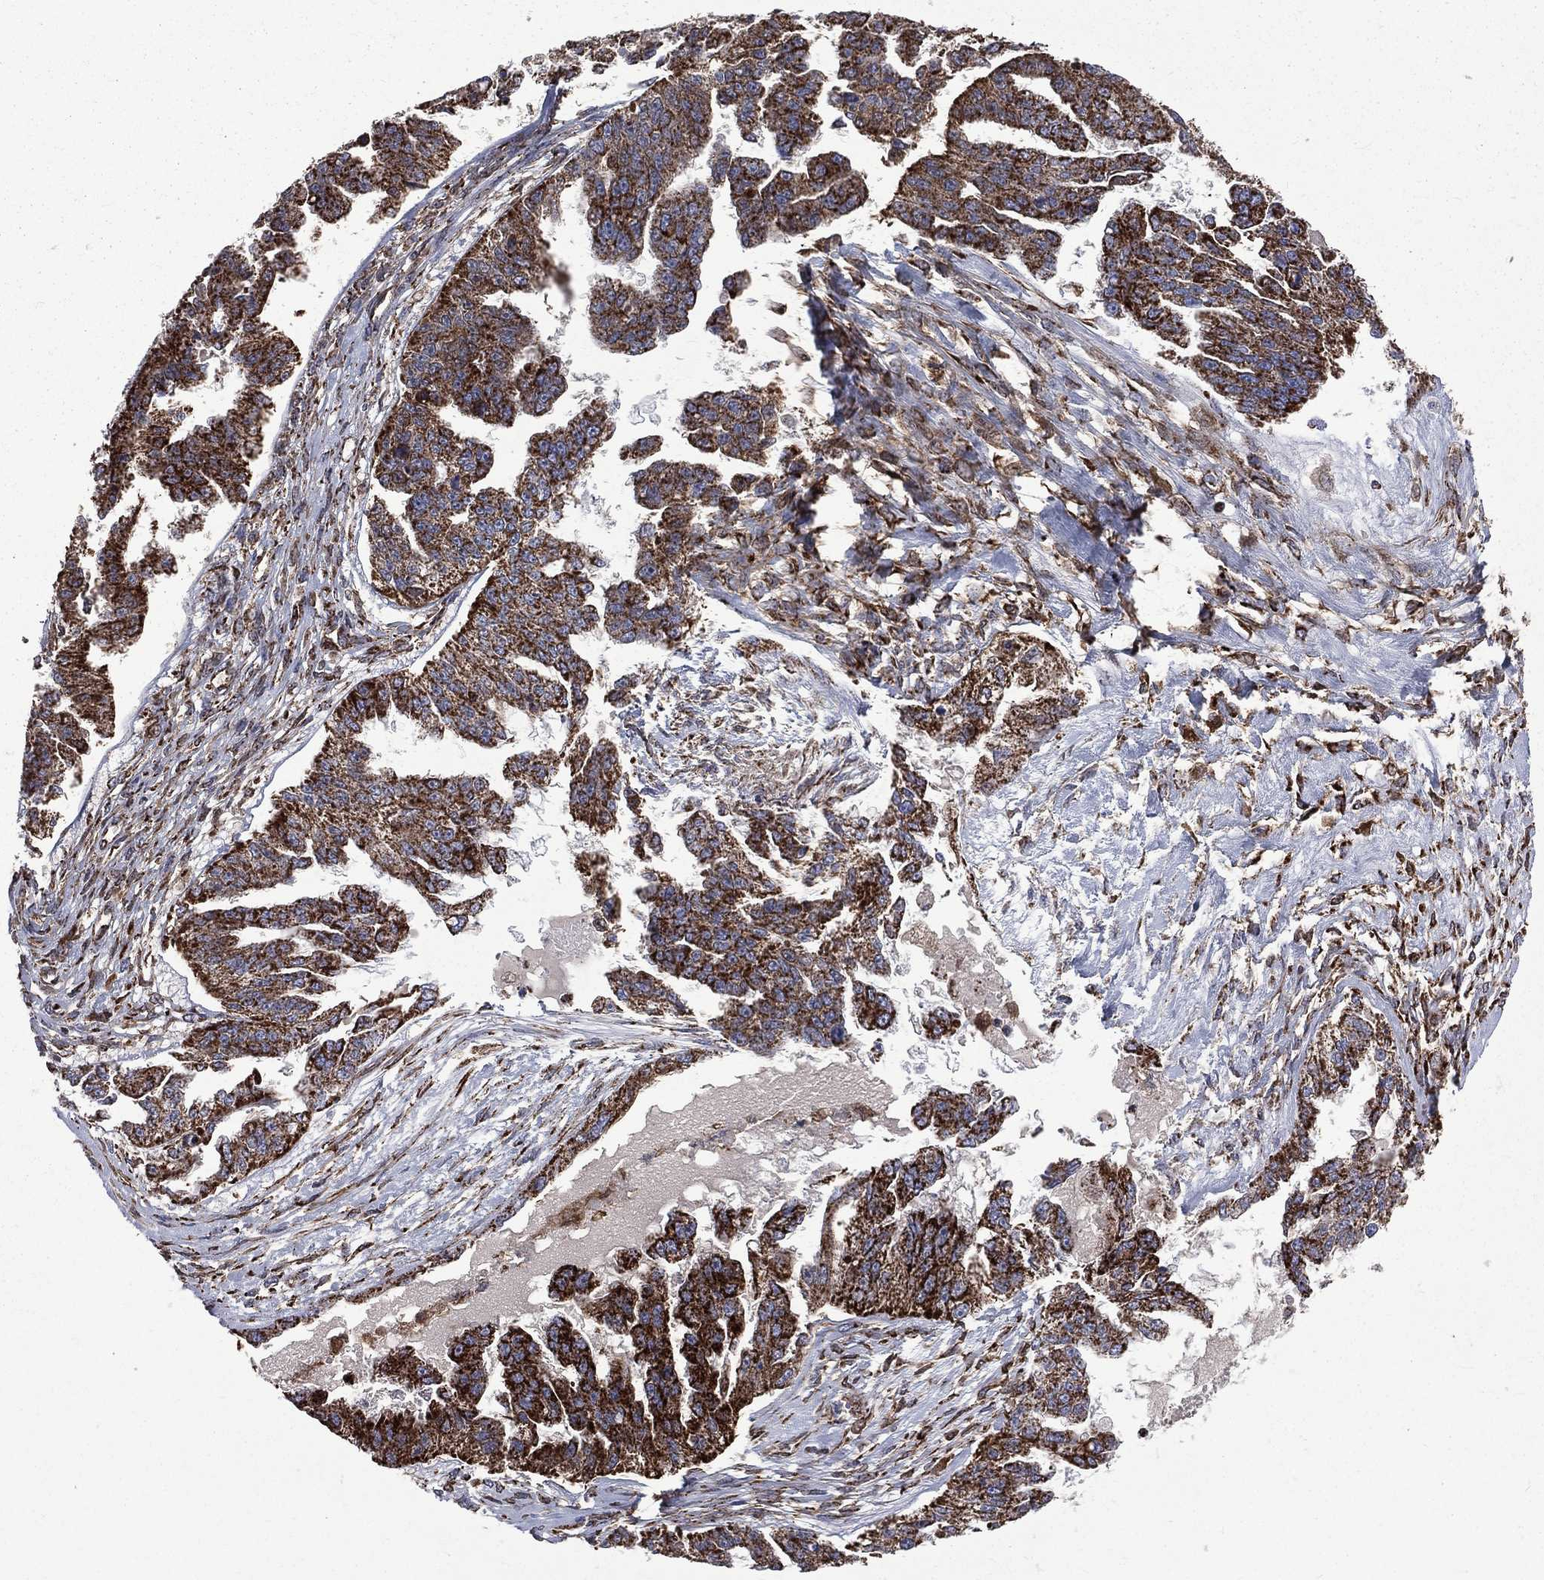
{"staining": {"intensity": "strong", "quantity": ">75%", "location": "cytoplasmic/membranous"}, "tissue": "ovarian cancer", "cell_type": "Tumor cells", "image_type": "cancer", "snomed": [{"axis": "morphology", "description": "Cystadenocarcinoma, serous, NOS"}, {"axis": "topography", "description": "Ovary"}], "caption": "Brown immunohistochemical staining in serous cystadenocarcinoma (ovarian) demonstrates strong cytoplasmic/membranous positivity in approximately >75% of tumor cells.", "gene": "GOT2", "patient": {"sex": "female", "age": 58}}